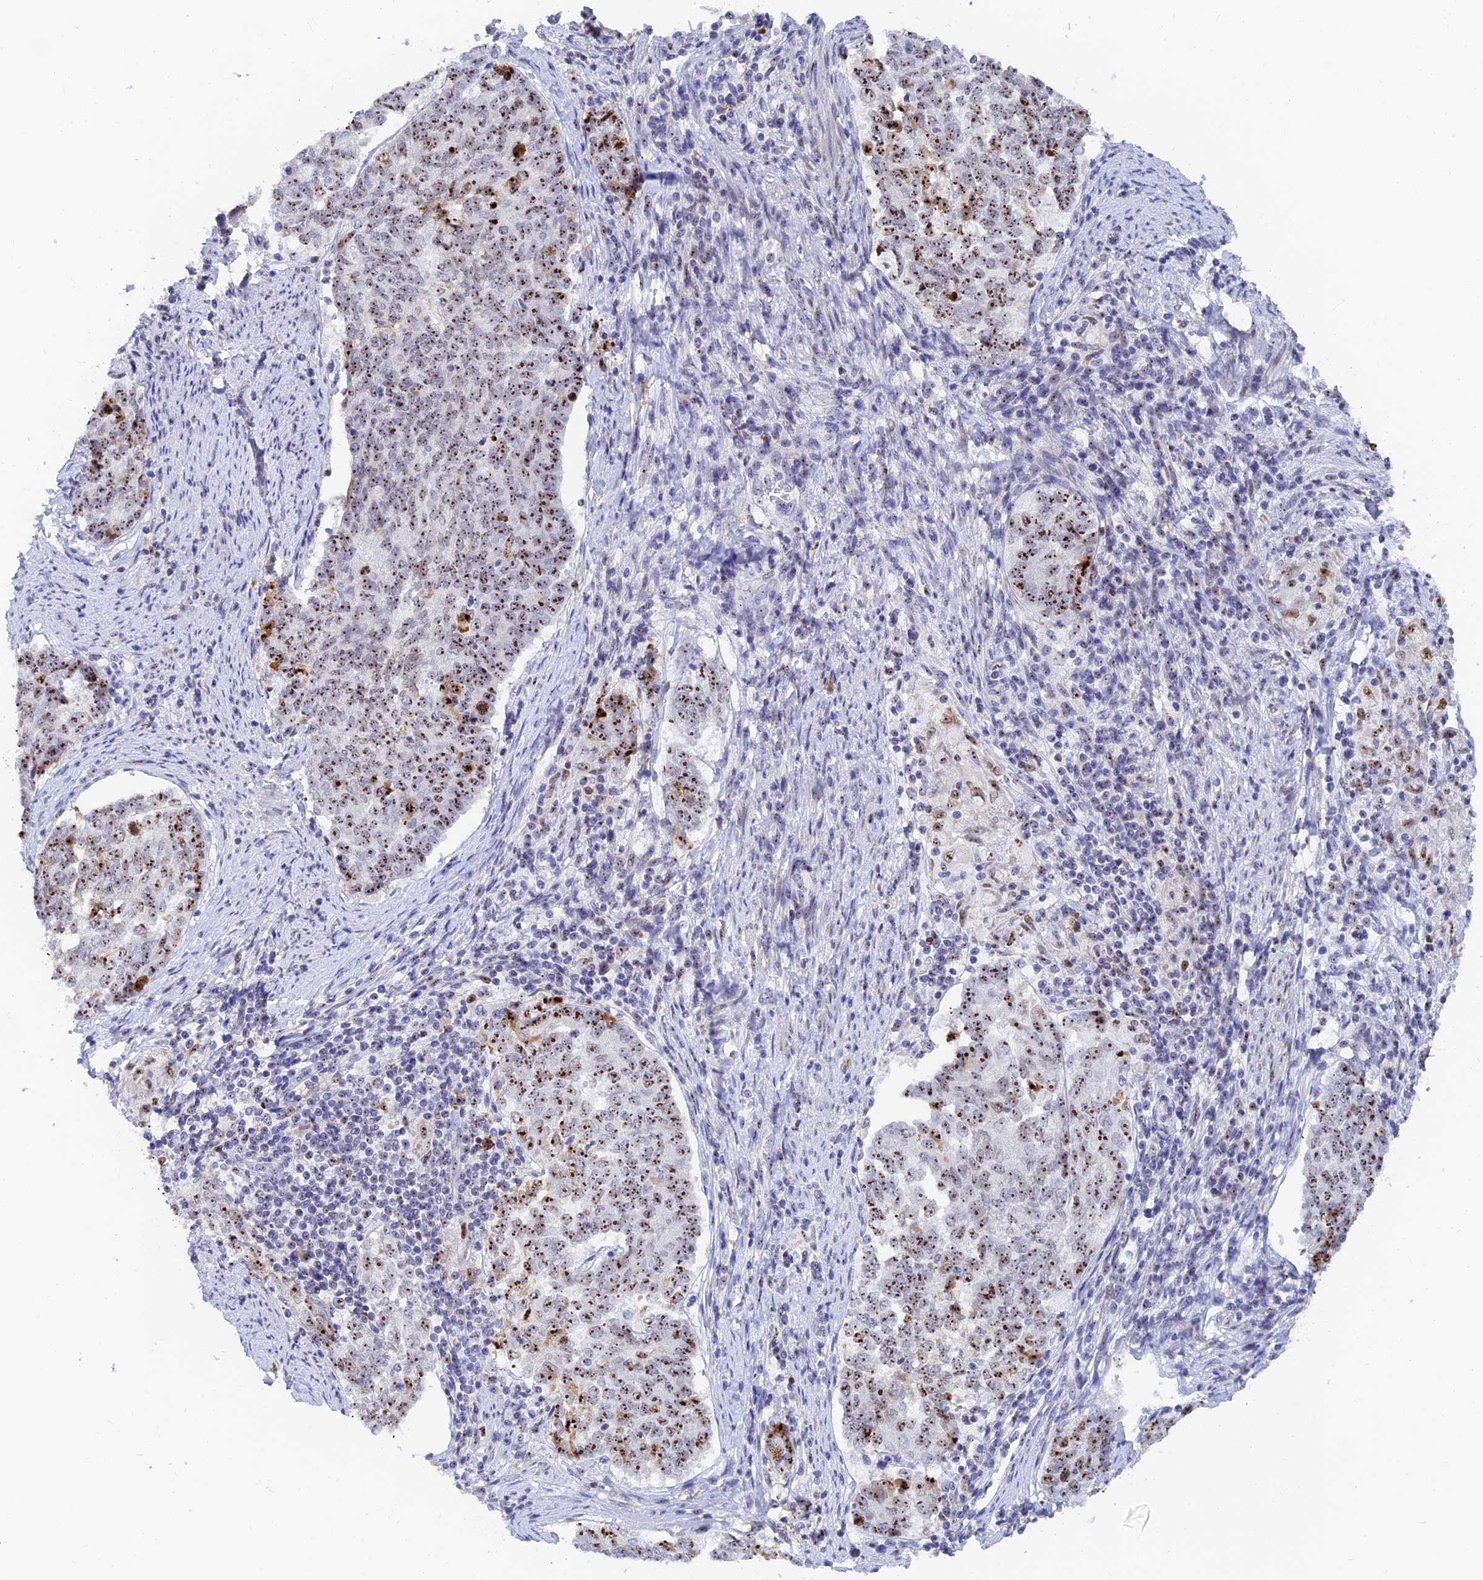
{"staining": {"intensity": "moderate", "quantity": ">75%", "location": "nuclear"}, "tissue": "endometrial cancer", "cell_type": "Tumor cells", "image_type": "cancer", "snomed": [{"axis": "morphology", "description": "Adenocarcinoma, NOS"}, {"axis": "topography", "description": "Endometrium"}], "caption": "Tumor cells display medium levels of moderate nuclear expression in about >75% of cells in endometrial cancer (adenocarcinoma). (DAB (3,3'-diaminobenzidine) IHC, brown staining for protein, blue staining for nuclei).", "gene": "RSL1D1", "patient": {"sex": "female", "age": 80}}